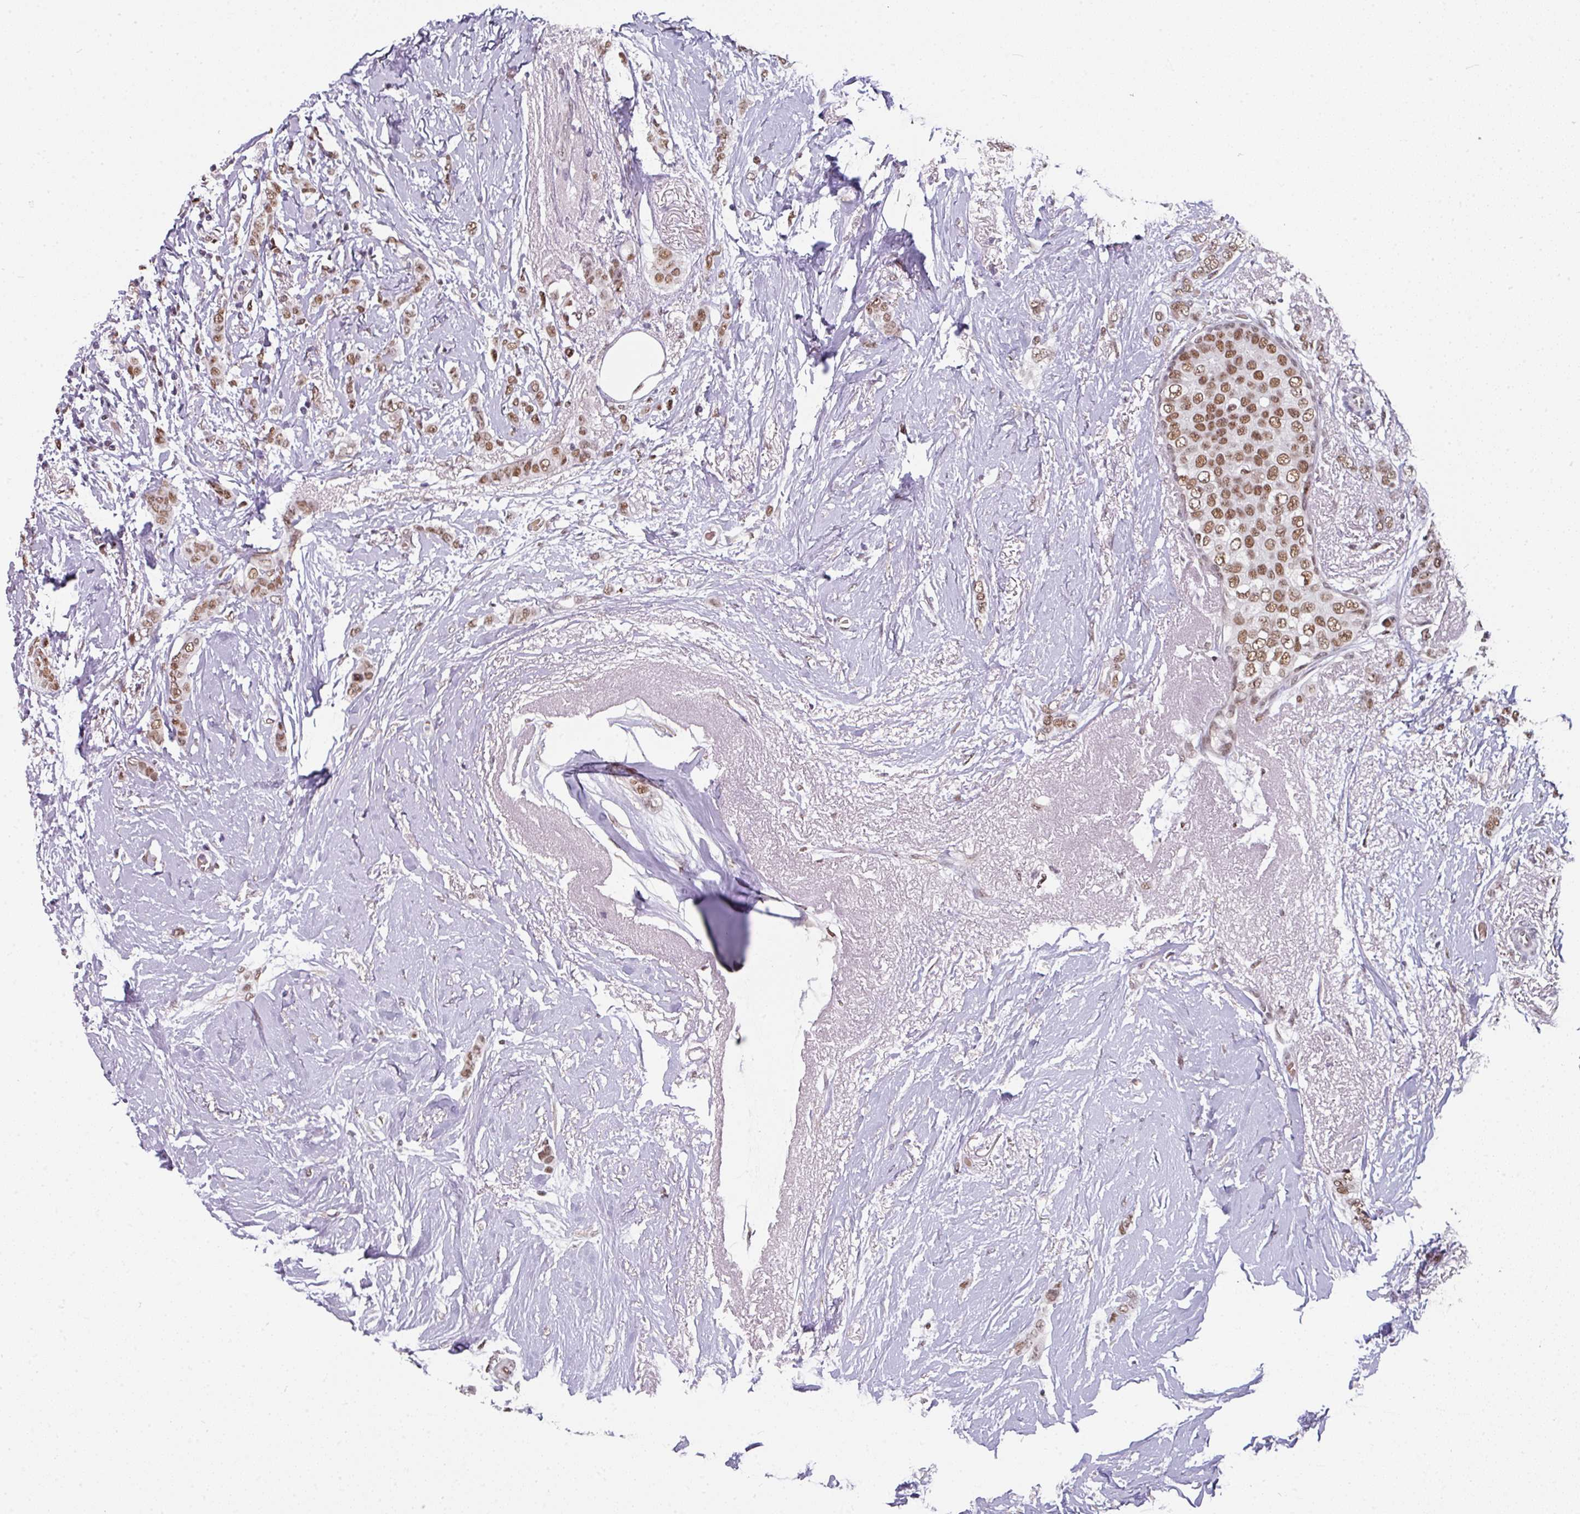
{"staining": {"intensity": "moderate", "quantity": ">75%", "location": "nuclear"}, "tissue": "breast cancer", "cell_type": "Tumor cells", "image_type": "cancer", "snomed": [{"axis": "morphology", "description": "Duct carcinoma"}, {"axis": "topography", "description": "Breast"}], "caption": "Moderate nuclear positivity is identified in about >75% of tumor cells in breast intraductal carcinoma.", "gene": "RAD50", "patient": {"sex": "female", "age": 72}}